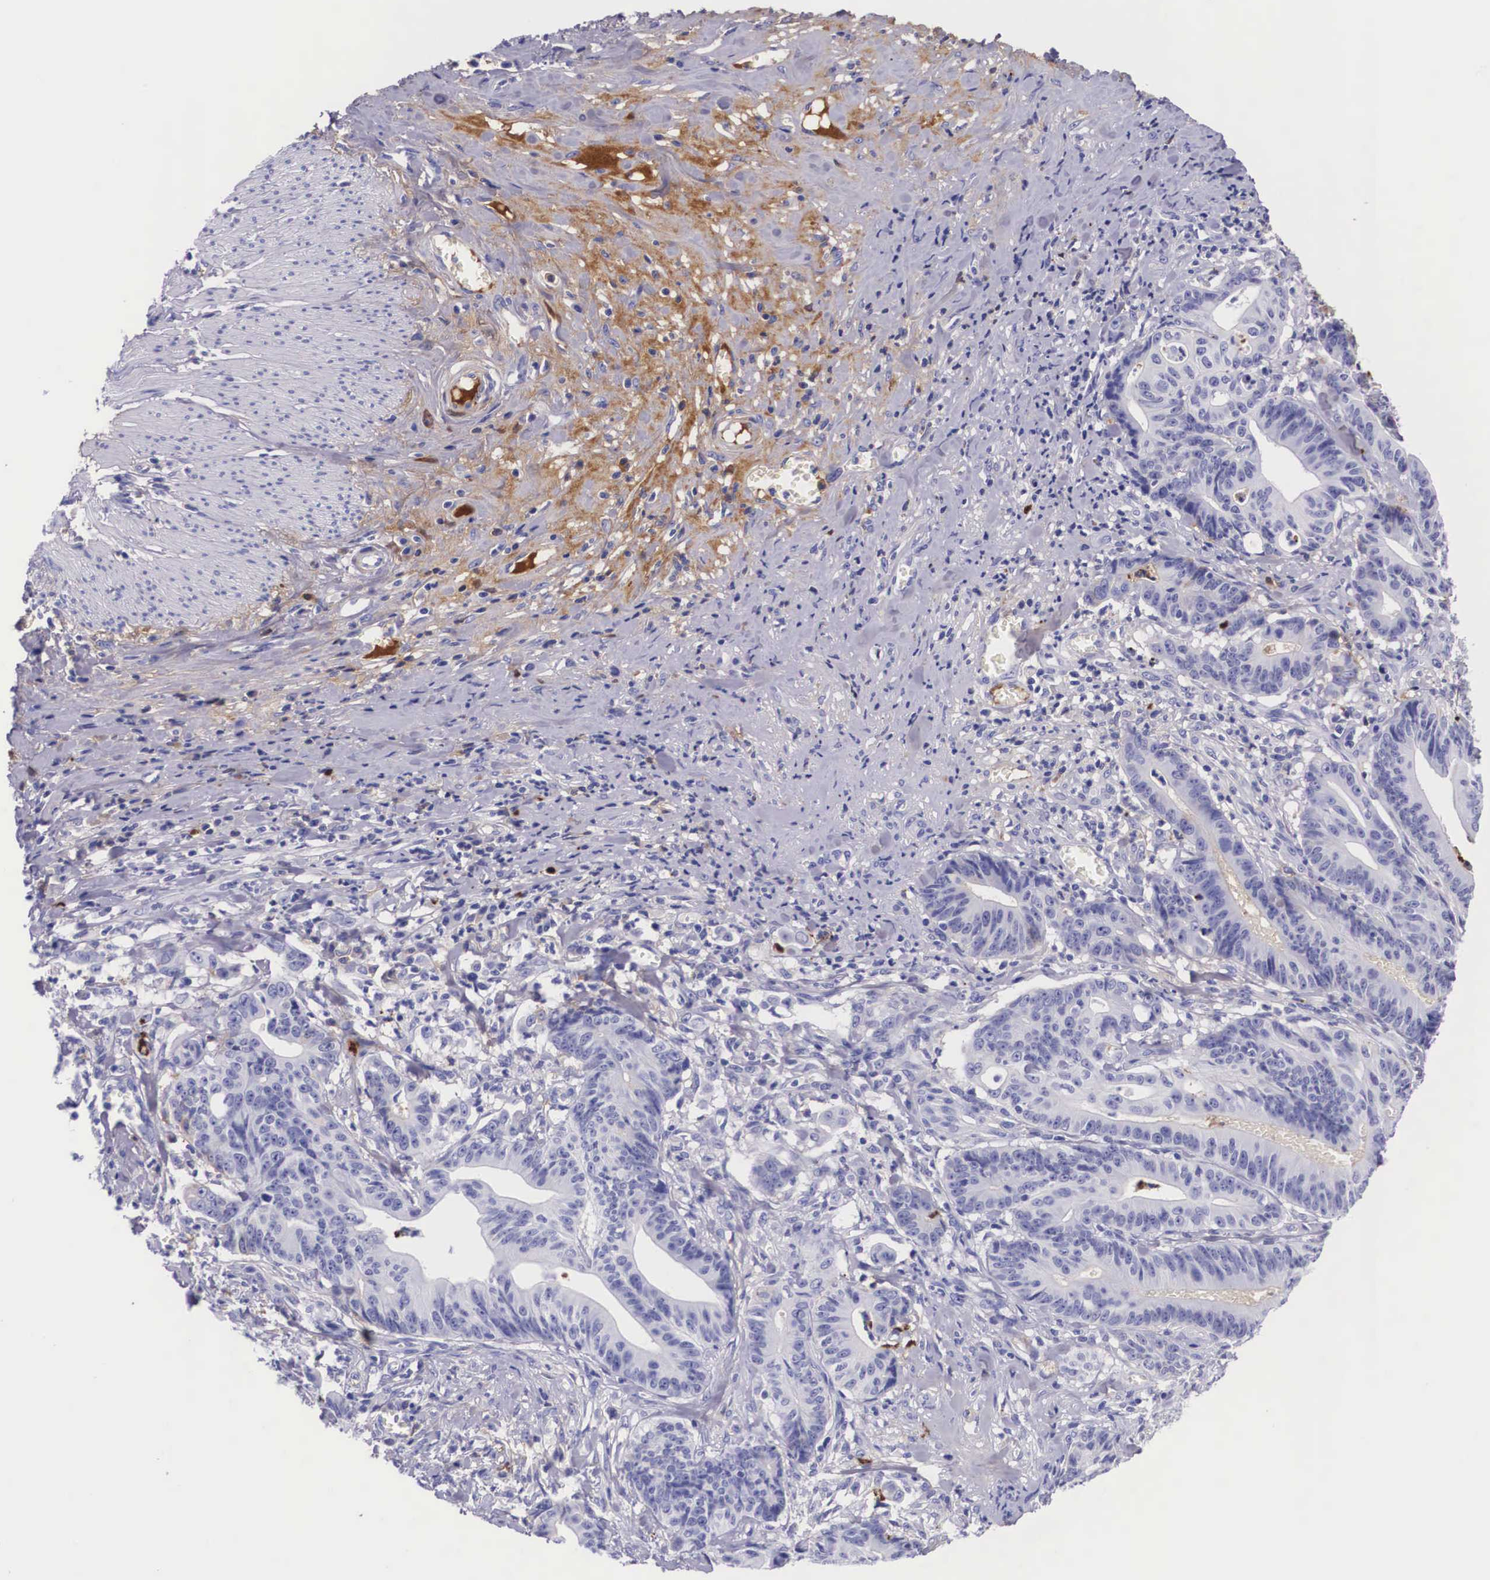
{"staining": {"intensity": "negative", "quantity": "none", "location": "none"}, "tissue": "stomach cancer", "cell_type": "Tumor cells", "image_type": "cancer", "snomed": [{"axis": "morphology", "description": "Adenocarcinoma, NOS"}, {"axis": "topography", "description": "Stomach, lower"}], "caption": "Immunohistochemistry photomicrograph of neoplastic tissue: stomach cancer stained with DAB (3,3'-diaminobenzidine) demonstrates no significant protein positivity in tumor cells.", "gene": "PLG", "patient": {"sex": "female", "age": 86}}